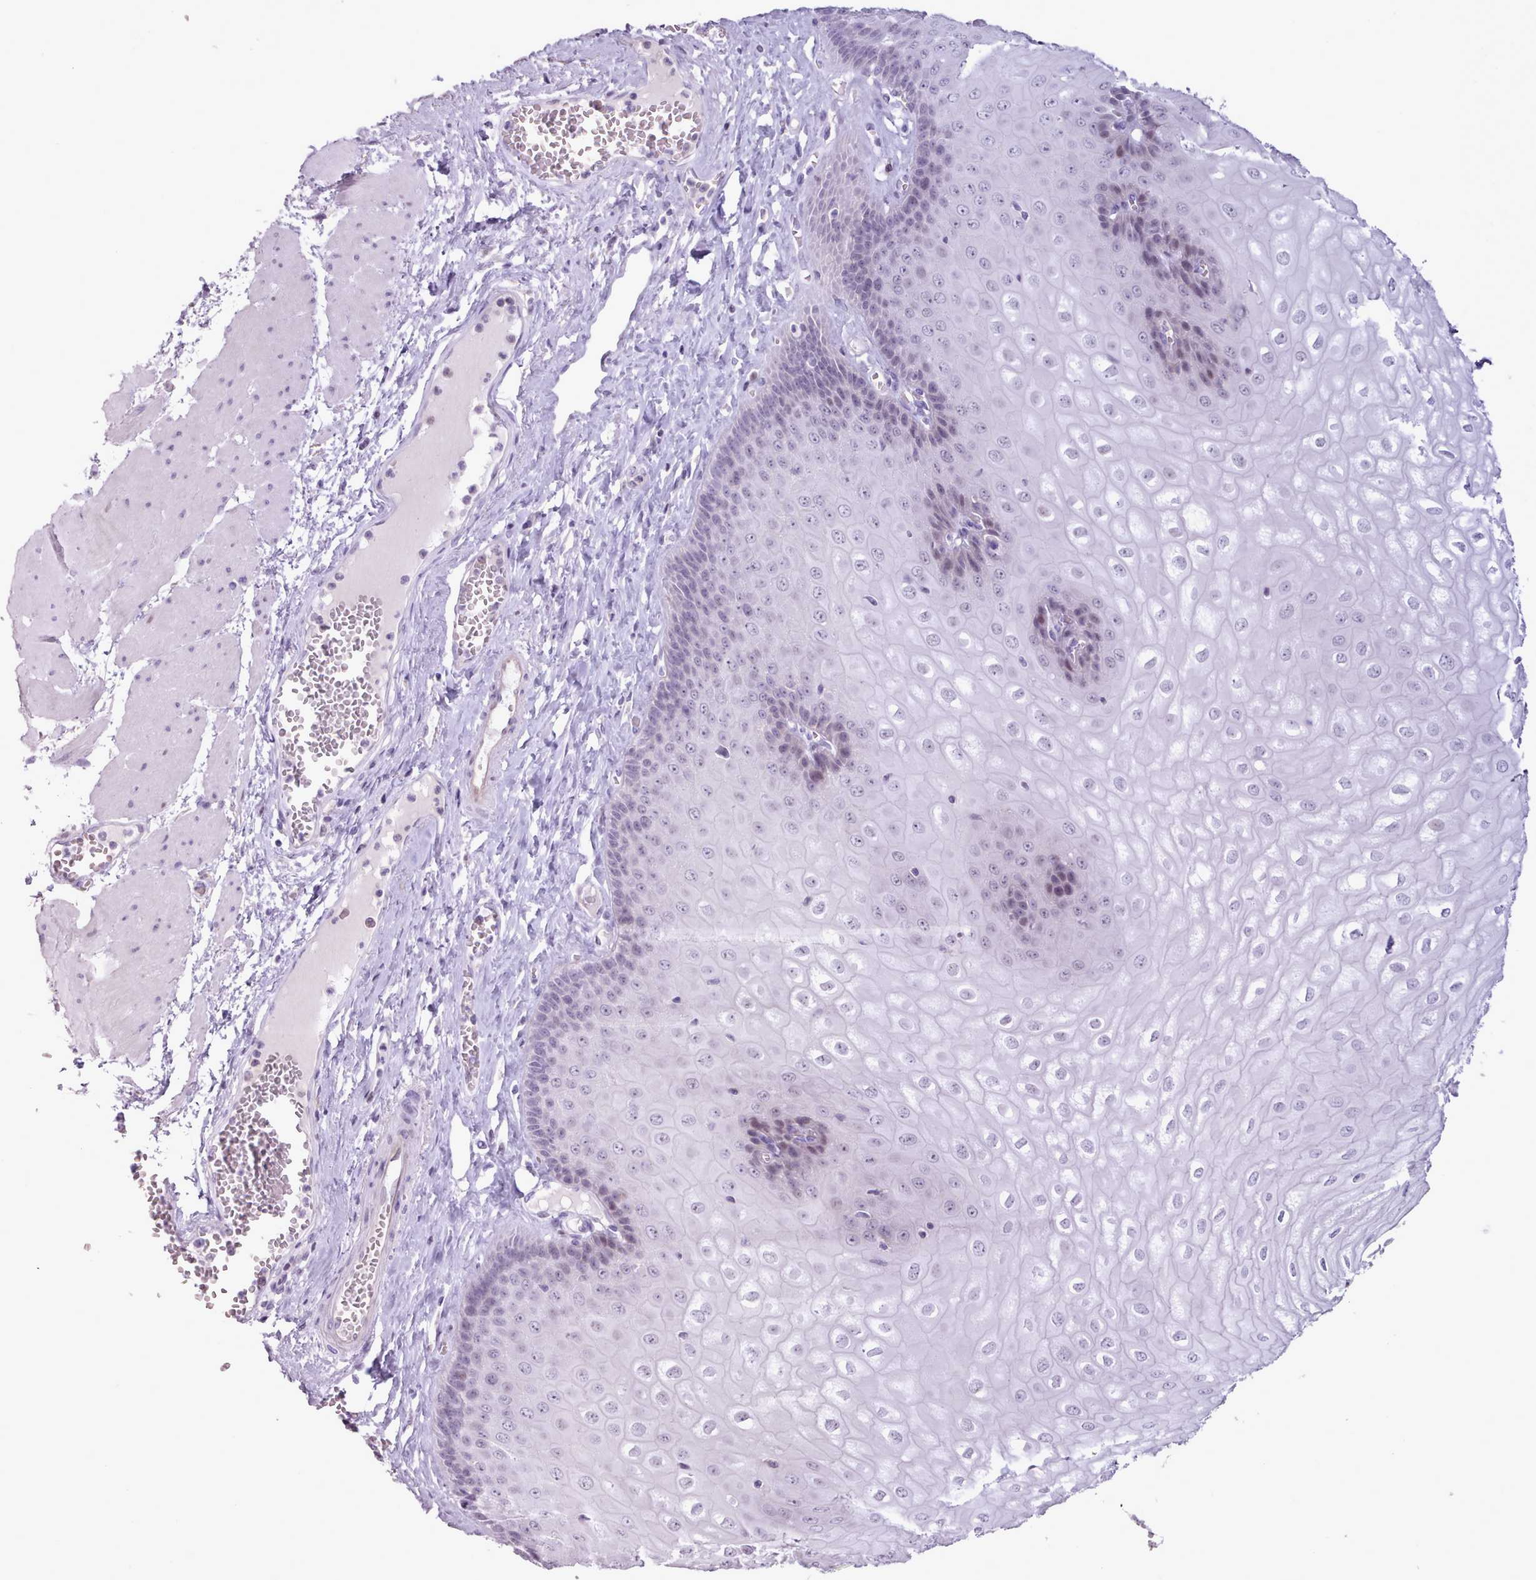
{"staining": {"intensity": "moderate", "quantity": "<25%", "location": "nuclear"}, "tissue": "esophagus", "cell_type": "Squamous epithelial cells", "image_type": "normal", "snomed": [{"axis": "morphology", "description": "Normal tissue, NOS"}, {"axis": "topography", "description": "Esophagus"}], "caption": "Protein expression analysis of benign esophagus exhibits moderate nuclear expression in approximately <25% of squamous epithelial cells. The protein of interest is shown in brown color, while the nuclei are stained blue.", "gene": "BDKRB2", "patient": {"sex": "male", "age": 60}}